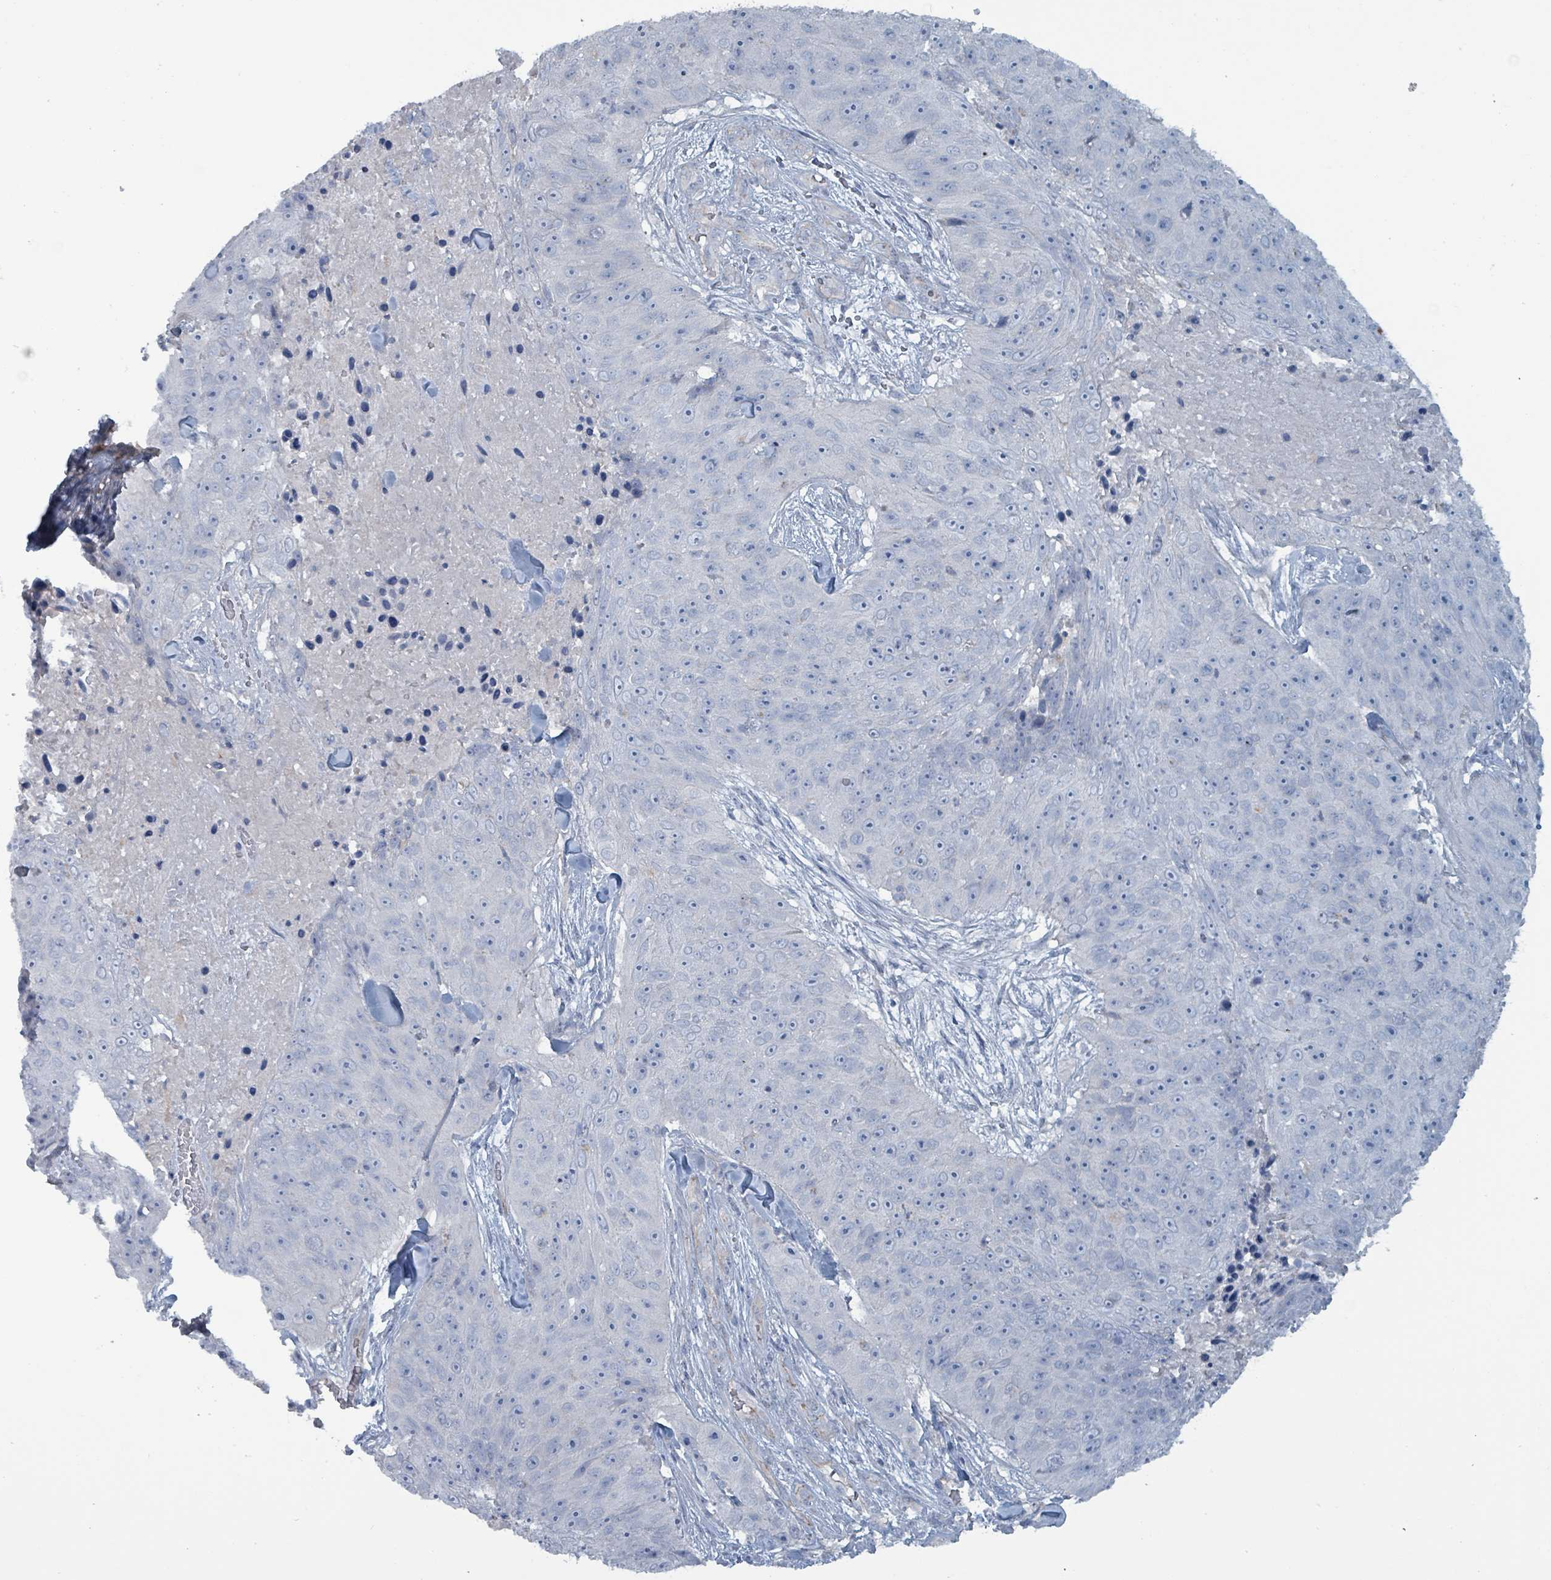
{"staining": {"intensity": "negative", "quantity": "none", "location": "none"}, "tissue": "skin cancer", "cell_type": "Tumor cells", "image_type": "cancer", "snomed": [{"axis": "morphology", "description": "Squamous cell carcinoma, NOS"}, {"axis": "topography", "description": "Skin"}], "caption": "Immunohistochemistry (IHC) histopathology image of neoplastic tissue: human squamous cell carcinoma (skin) stained with DAB (3,3'-diaminobenzidine) displays no significant protein positivity in tumor cells.", "gene": "TAAR5", "patient": {"sex": "female", "age": 87}}